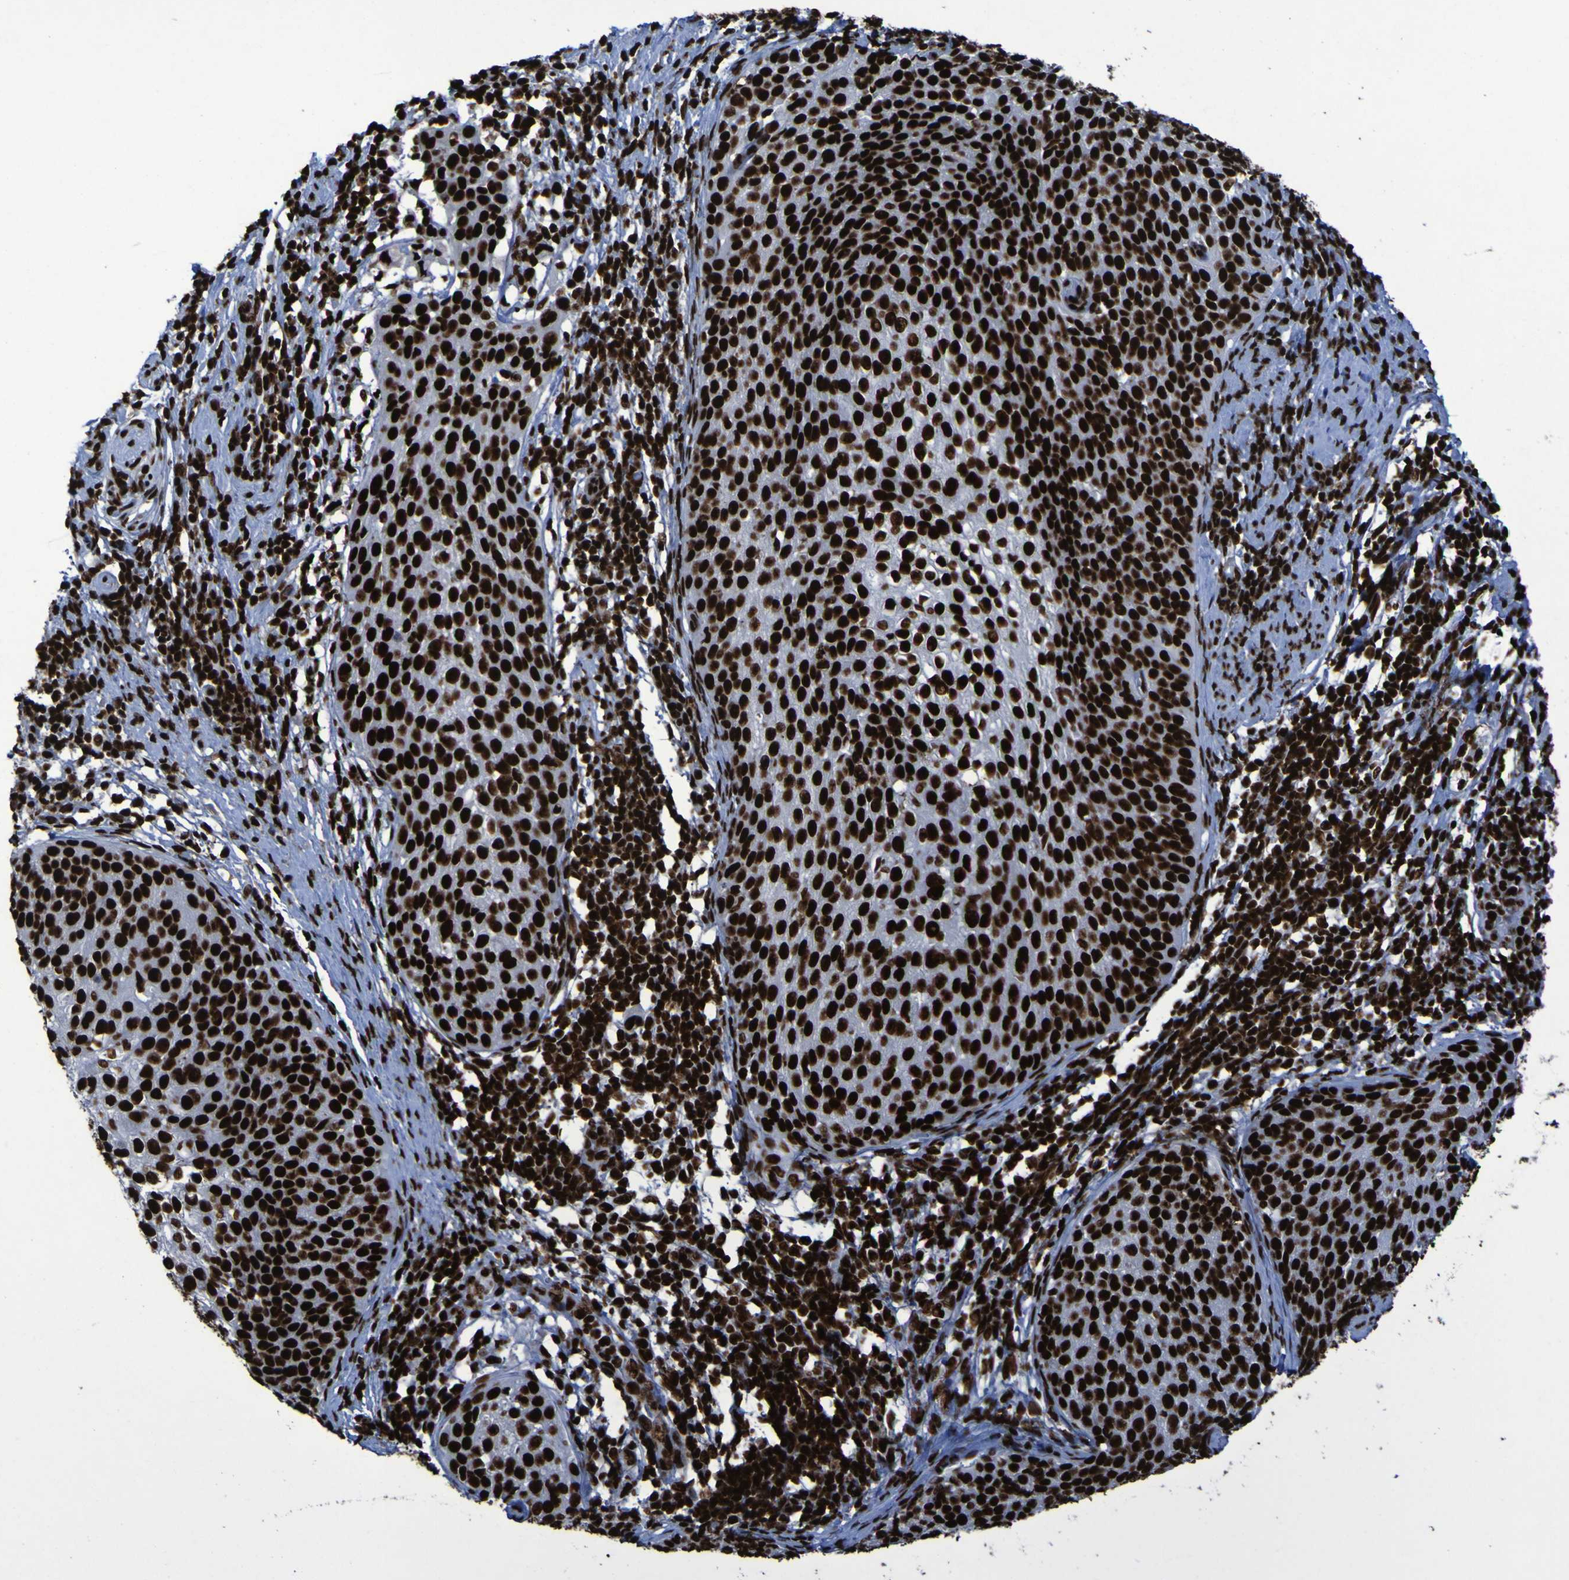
{"staining": {"intensity": "strong", "quantity": ">75%", "location": "nuclear"}, "tissue": "cervical cancer", "cell_type": "Tumor cells", "image_type": "cancer", "snomed": [{"axis": "morphology", "description": "Squamous cell carcinoma, NOS"}, {"axis": "topography", "description": "Cervix"}], "caption": "Brown immunohistochemical staining in human cervical squamous cell carcinoma shows strong nuclear positivity in about >75% of tumor cells.", "gene": "NPM1", "patient": {"sex": "female", "age": 51}}